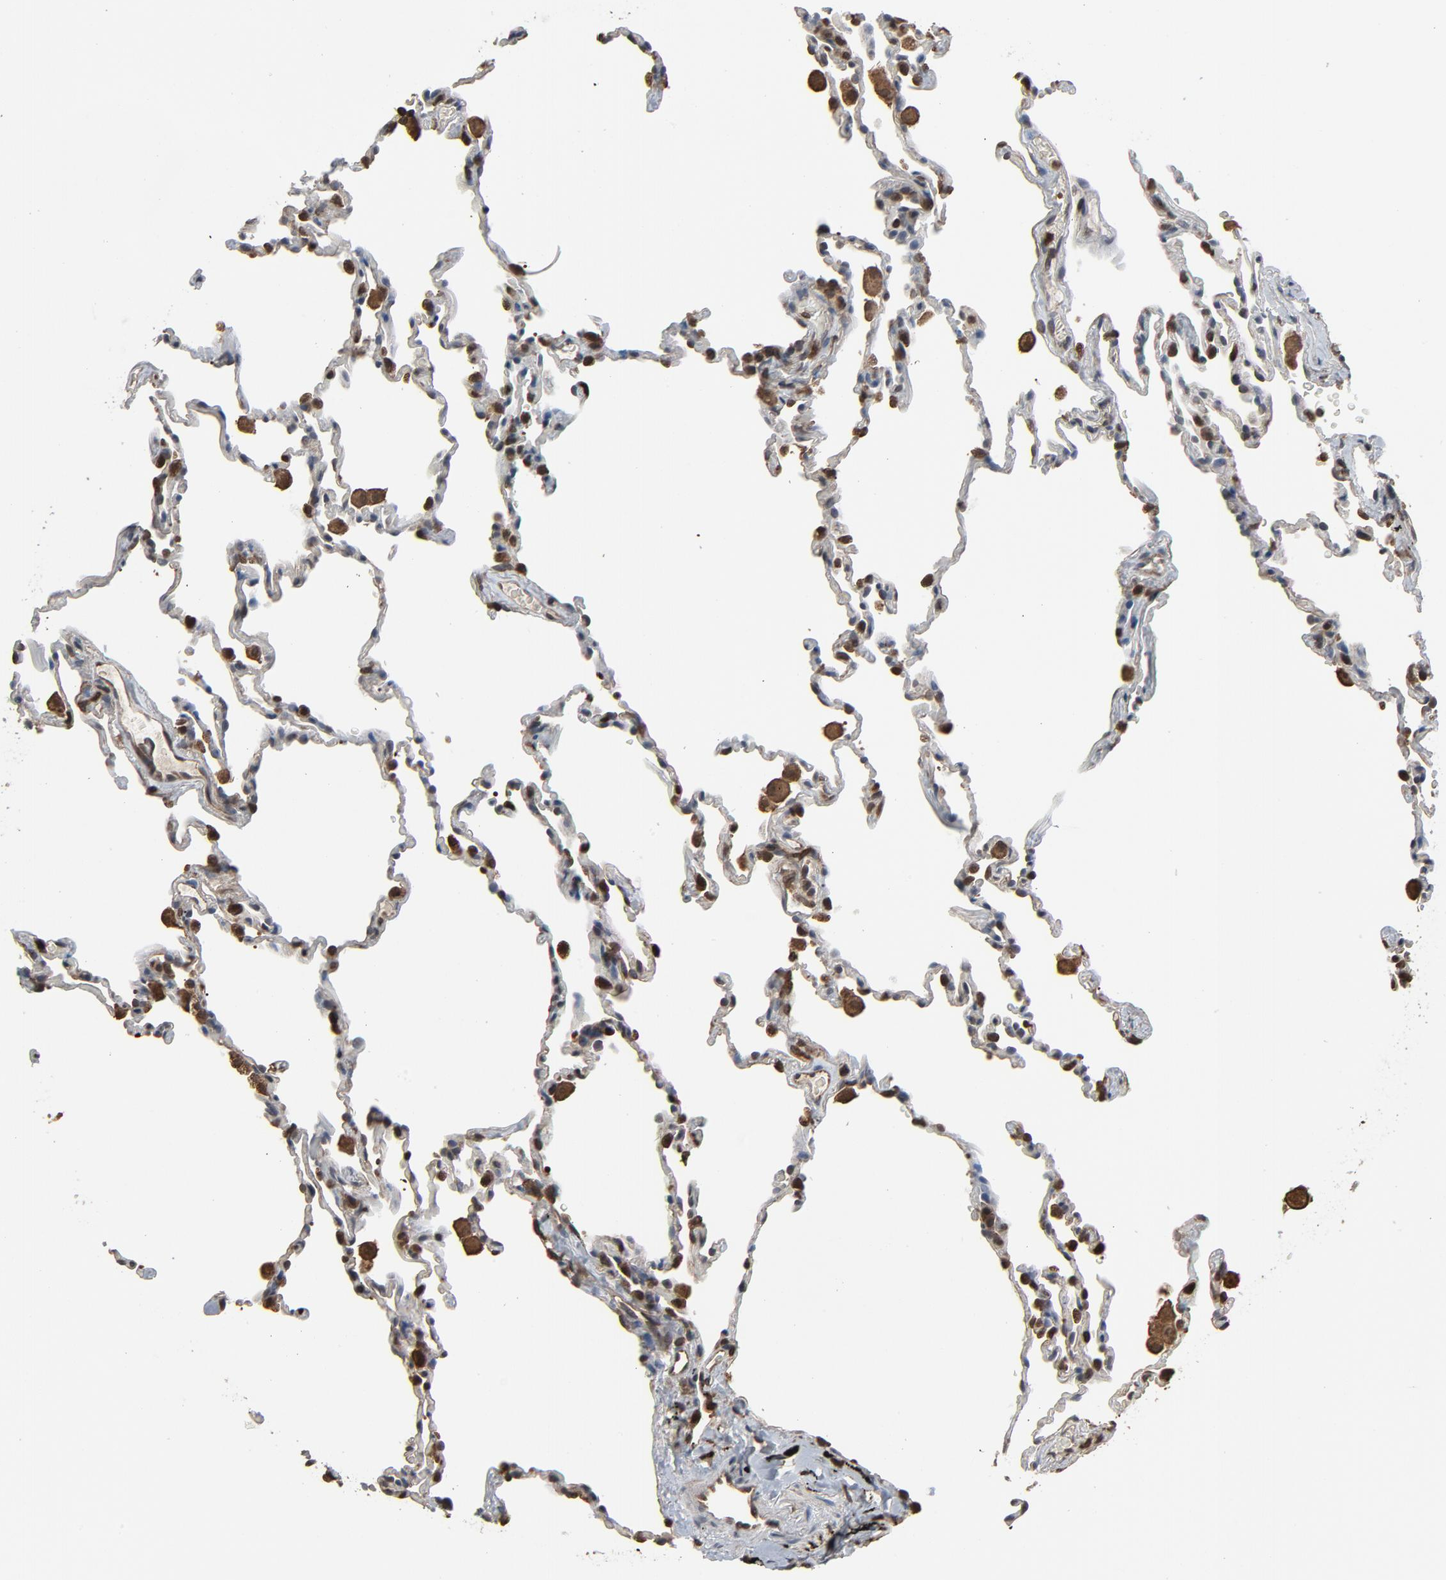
{"staining": {"intensity": "weak", "quantity": "<25%", "location": "nuclear"}, "tissue": "lung", "cell_type": "Alveolar cells", "image_type": "normal", "snomed": [{"axis": "morphology", "description": "Normal tissue, NOS"}, {"axis": "morphology", "description": "Soft tissue tumor metastatic"}, {"axis": "topography", "description": "Lung"}], "caption": "DAB (3,3'-diaminobenzidine) immunohistochemical staining of unremarkable lung exhibits no significant staining in alveolar cells. (Immunohistochemistry (ihc), brightfield microscopy, high magnification).", "gene": "UBE2D1", "patient": {"sex": "male", "age": 59}}